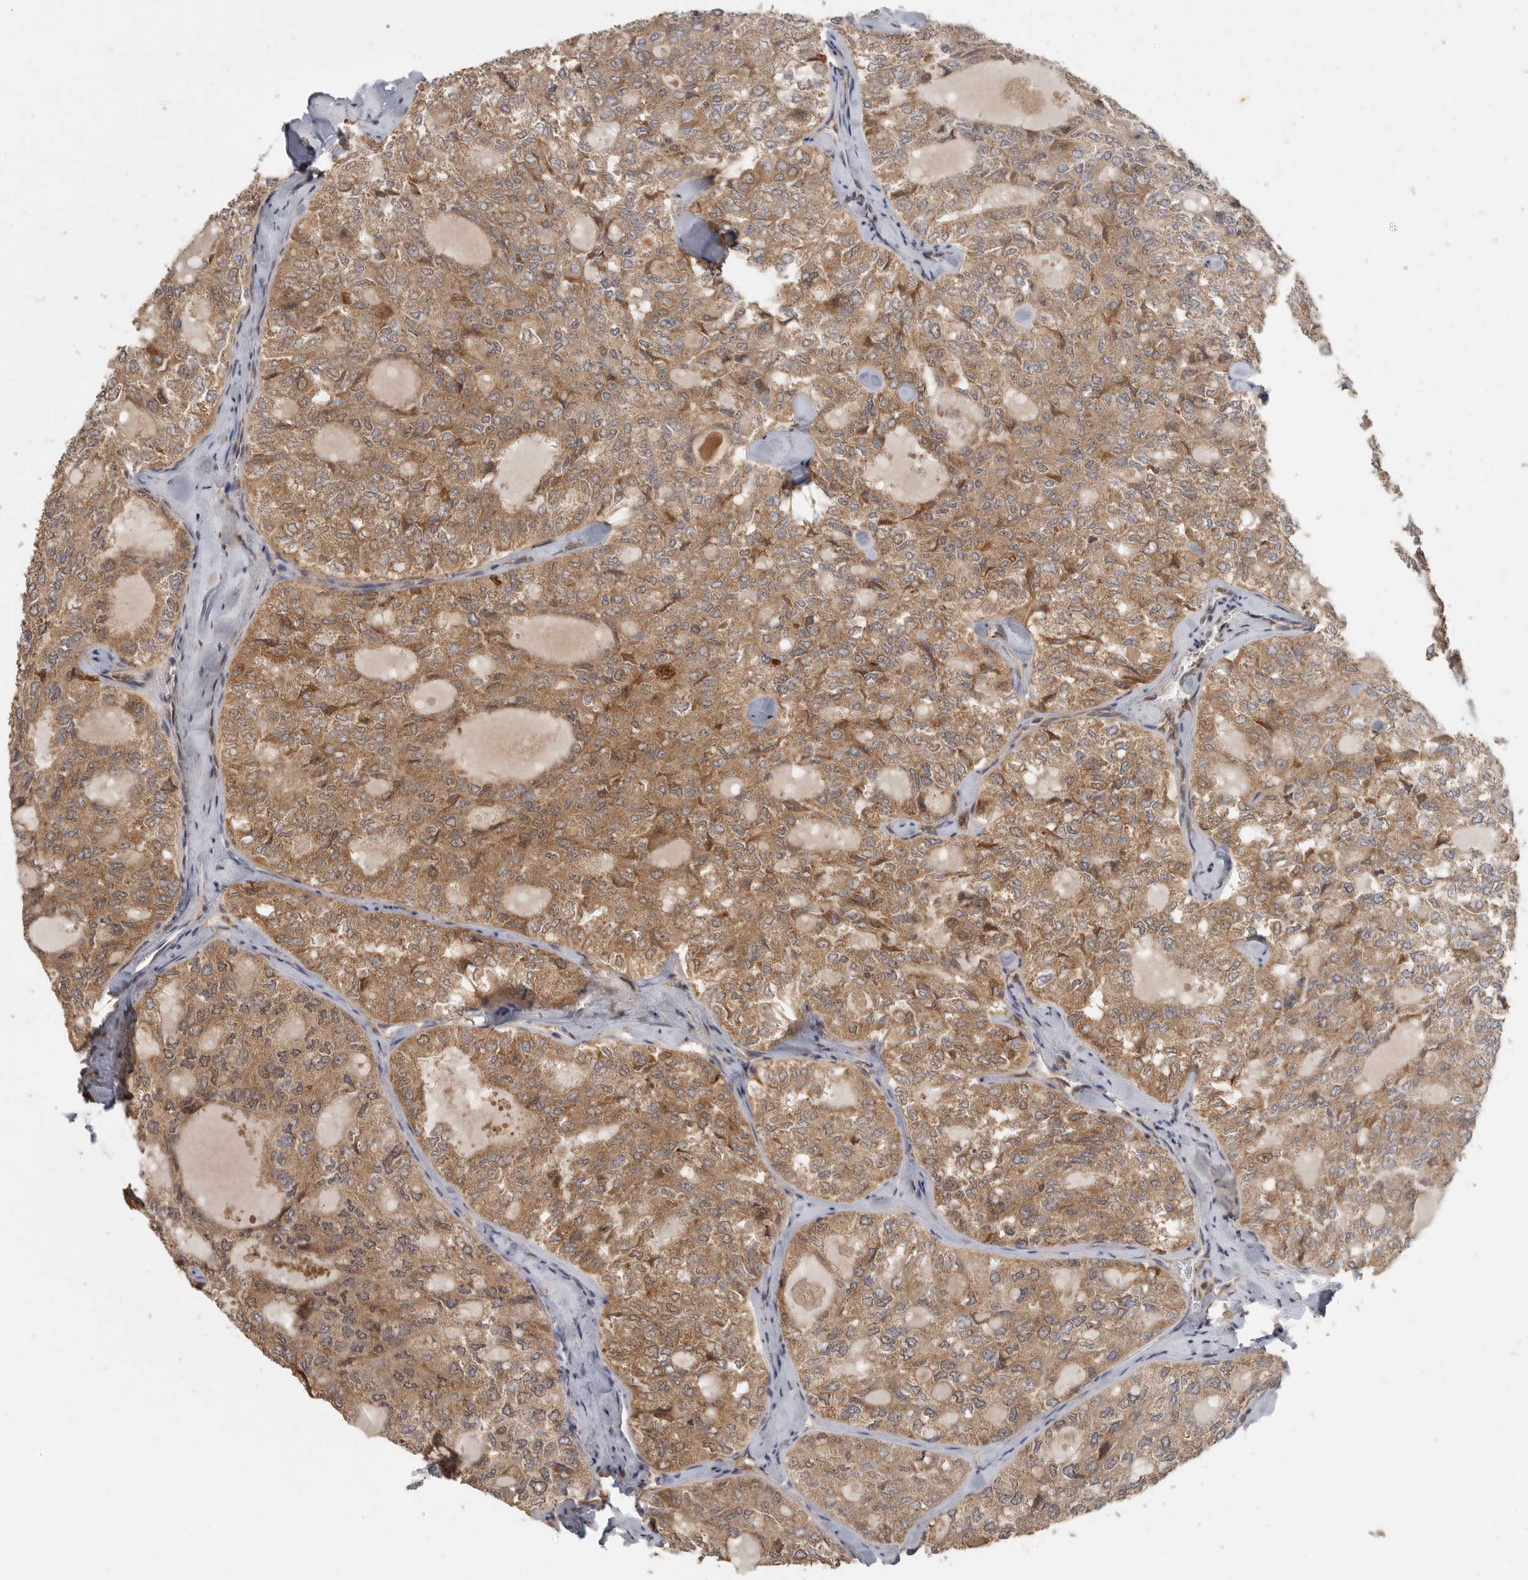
{"staining": {"intensity": "moderate", "quantity": ">75%", "location": "cytoplasmic/membranous"}, "tissue": "thyroid cancer", "cell_type": "Tumor cells", "image_type": "cancer", "snomed": [{"axis": "morphology", "description": "Follicular adenoma carcinoma, NOS"}, {"axis": "topography", "description": "Thyroid gland"}], "caption": "Tumor cells exhibit moderate cytoplasmic/membranous expression in about >75% of cells in follicular adenoma carcinoma (thyroid). Immunohistochemistry (ihc) stains the protein of interest in brown and the nuclei are stained blue.", "gene": "CCT8", "patient": {"sex": "male", "age": 75}}